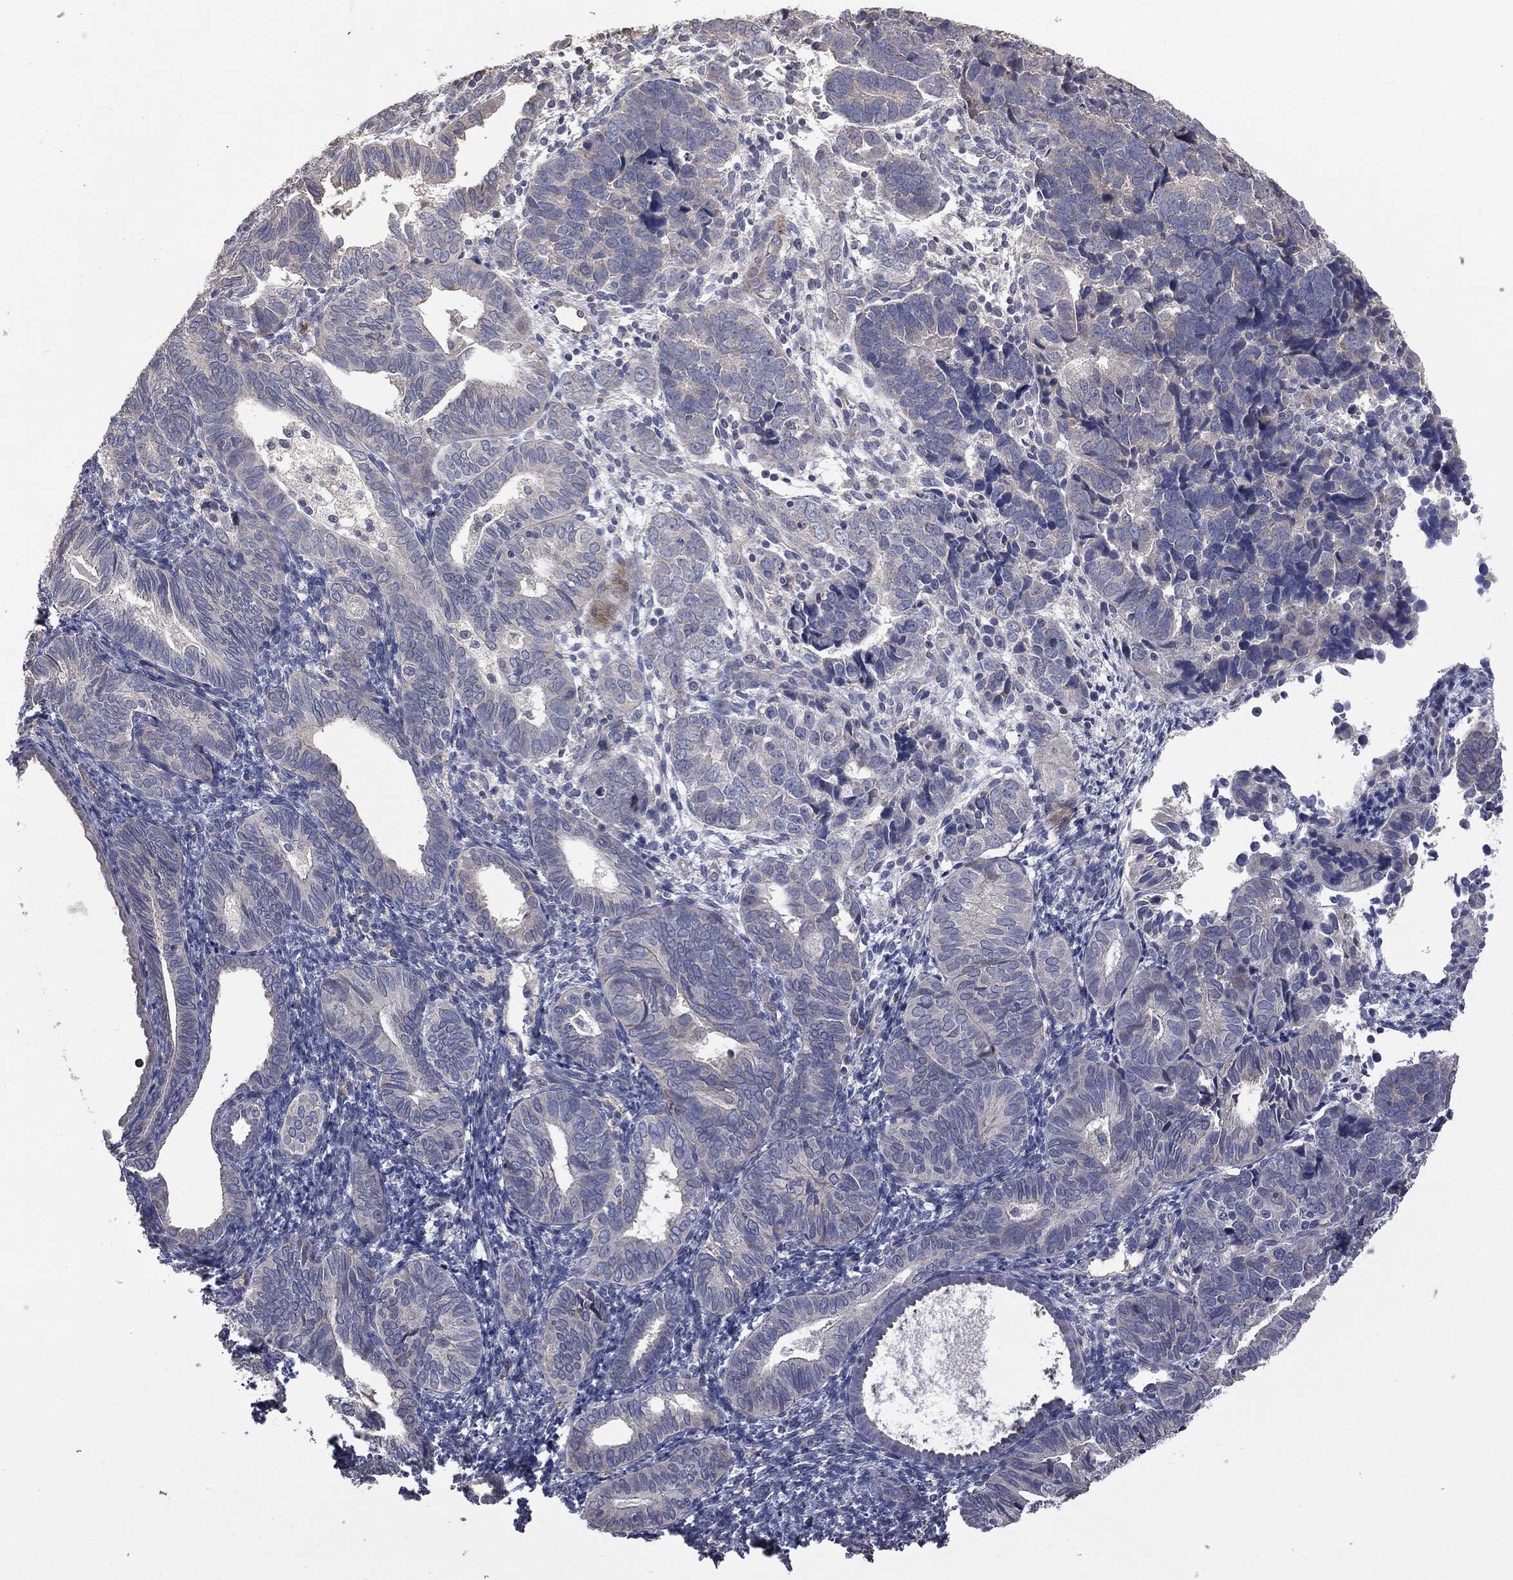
{"staining": {"intensity": "negative", "quantity": "none", "location": "none"}, "tissue": "endometrial cancer", "cell_type": "Tumor cells", "image_type": "cancer", "snomed": [{"axis": "morphology", "description": "Adenocarcinoma, NOS"}, {"axis": "topography", "description": "Endometrium"}], "caption": "This image is of endometrial adenocarcinoma stained with immunohistochemistry to label a protein in brown with the nuclei are counter-stained blue. There is no expression in tumor cells. Nuclei are stained in blue.", "gene": "MTOR", "patient": {"sex": "female", "age": 82}}